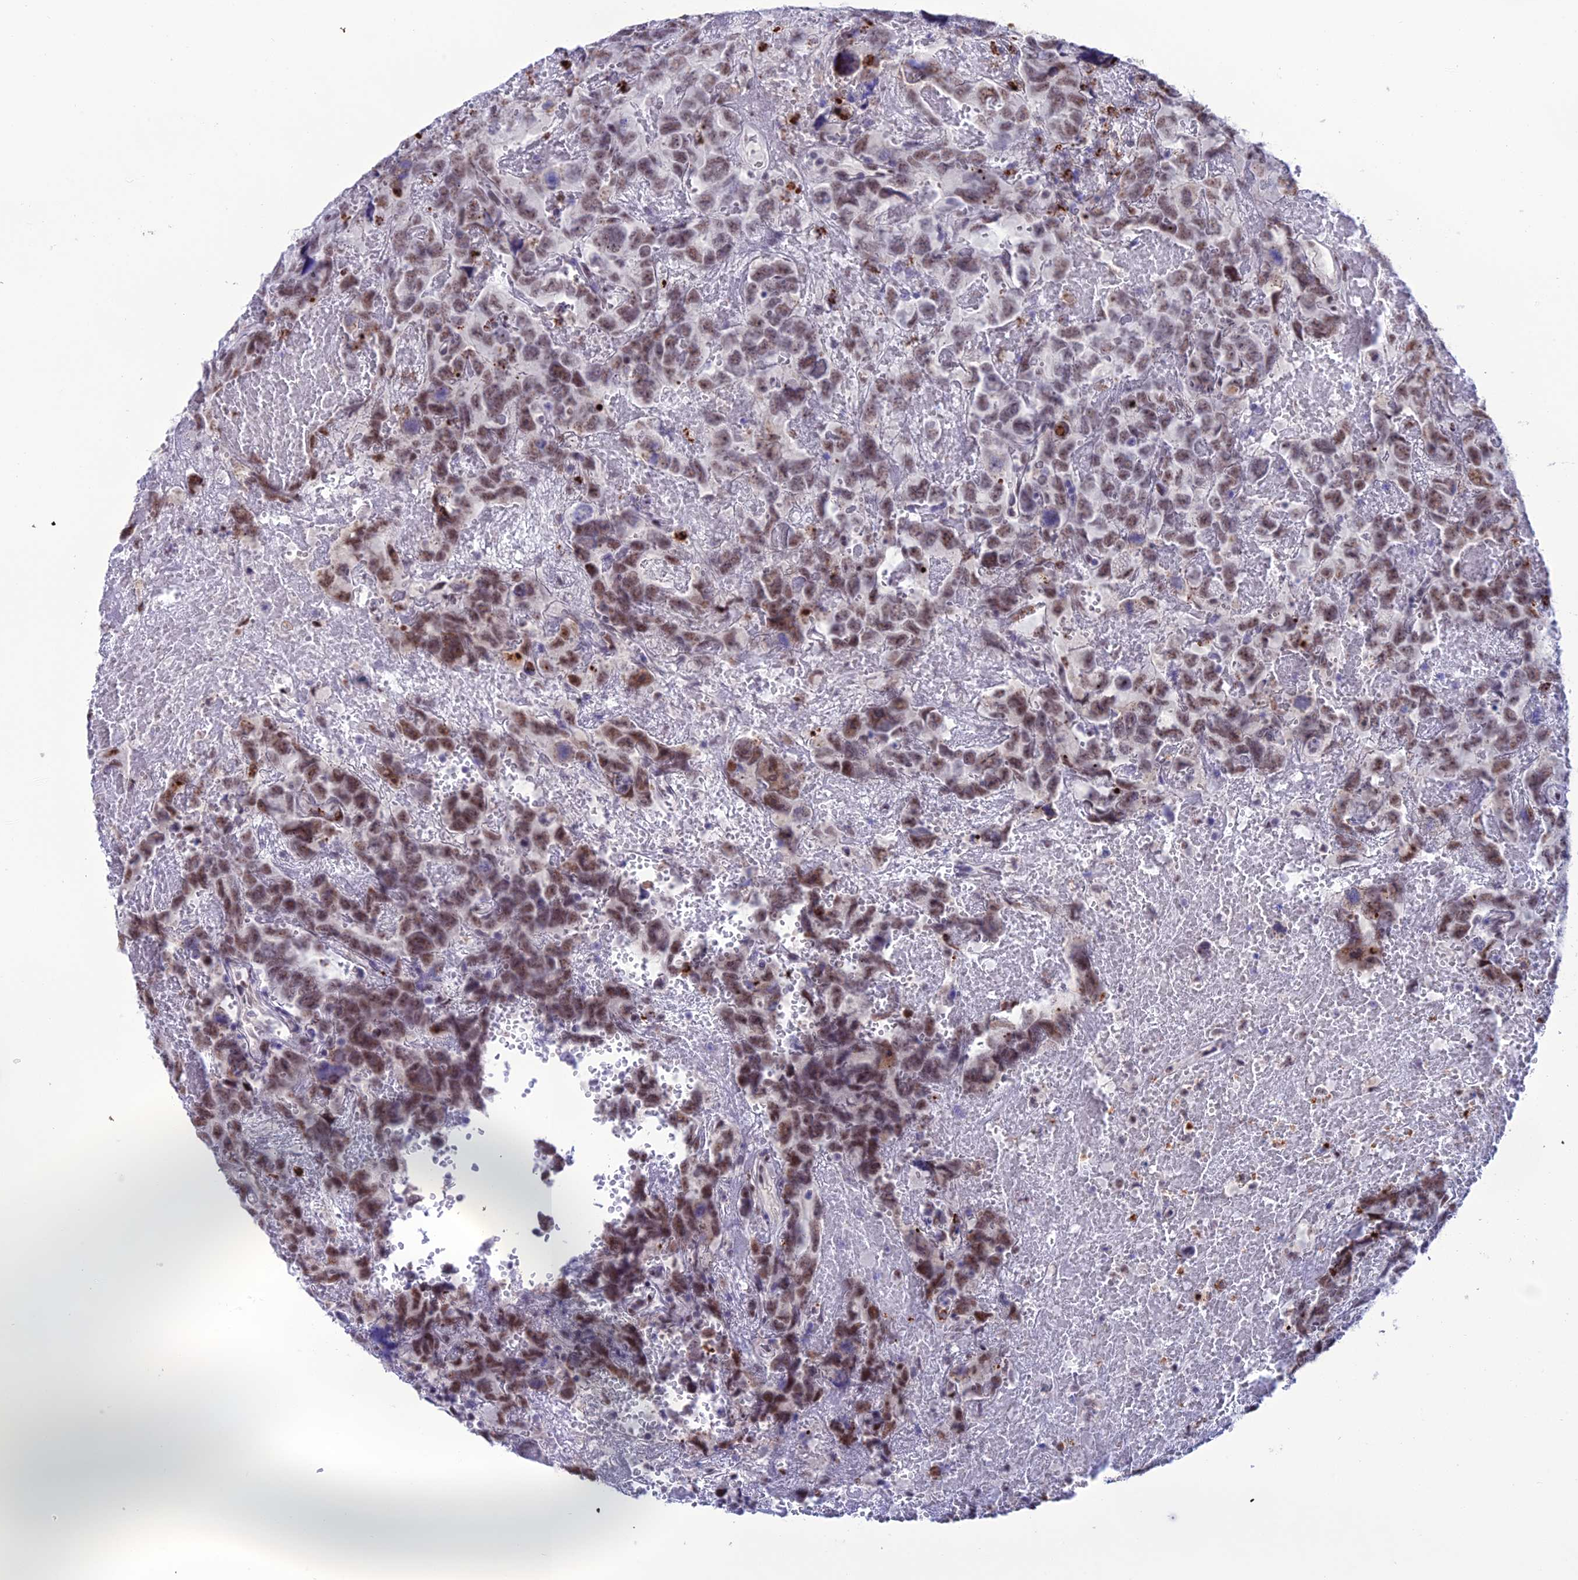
{"staining": {"intensity": "moderate", "quantity": "25%-75%", "location": "nuclear"}, "tissue": "testis cancer", "cell_type": "Tumor cells", "image_type": "cancer", "snomed": [{"axis": "morphology", "description": "Carcinoma, Embryonal, NOS"}, {"axis": "topography", "description": "Testis"}], "caption": "A photomicrograph showing moderate nuclear expression in about 25%-75% of tumor cells in embryonal carcinoma (testis), as visualized by brown immunohistochemical staining.", "gene": "MFSD2B", "patient": {"sex": "male", "age": 45}}